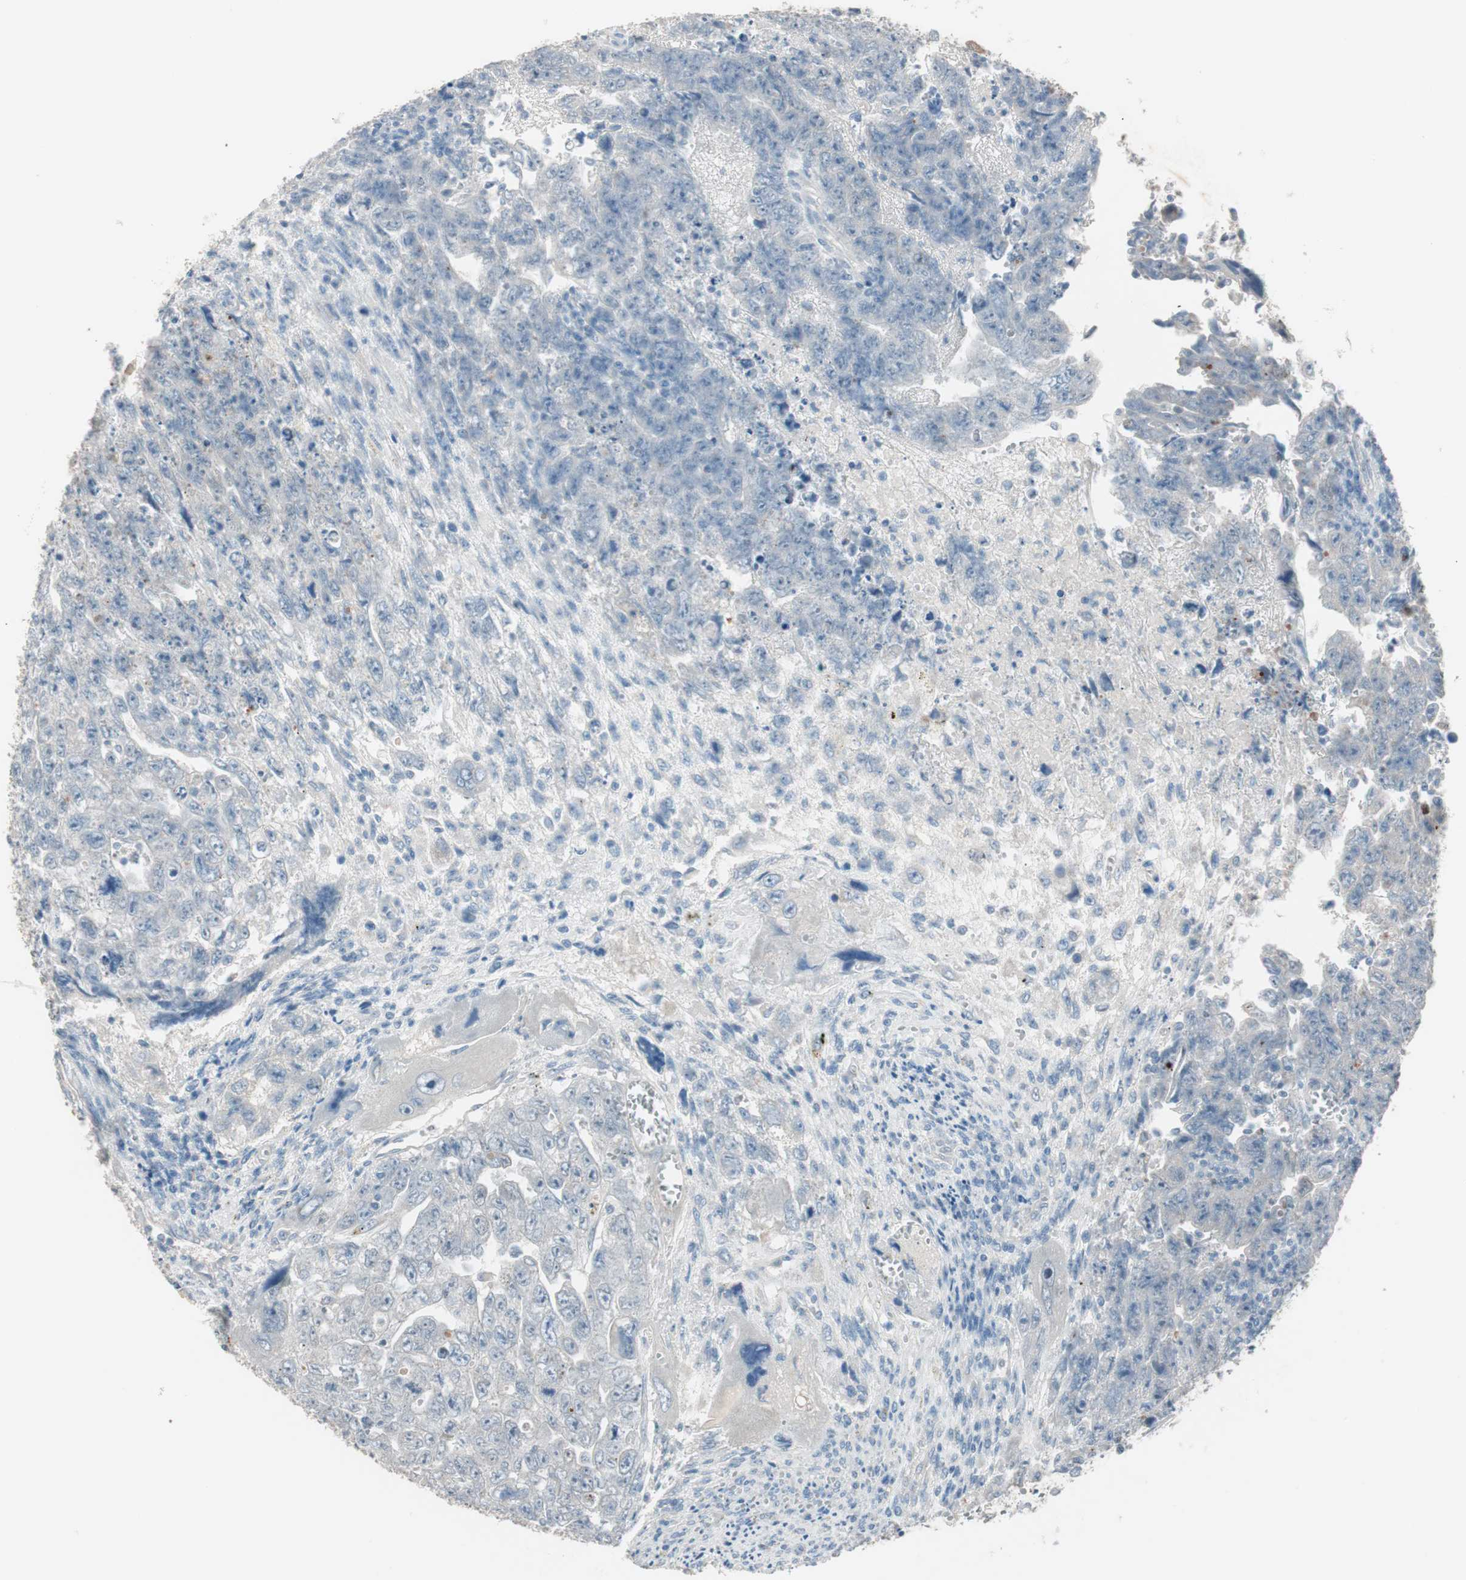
{"staining": {"intensity": "negative", "quantity": "none", "location": "none"}, "tissue": "testis cancer", "cell_type": "Tumor cells", "image_type": "cancer", "snomed": [{"axis": "morphology", "description": "Carcinoma, Embryonal, NOS"}, {"axis": "topography", "description": "Testis"}], "caption": "A high-resolution histopathology image shows immunohistochemistry (IHC) staining of testis embryonal carcinoma, which demonstrates no significant staining in tumor cells. (DAB (3,3'-diaminobenzidine) immunohistochemistry visualized using brightfield microscopy, high magnification).", "gene": "KHK", "patient": {"sex": "male", "age": 28}}